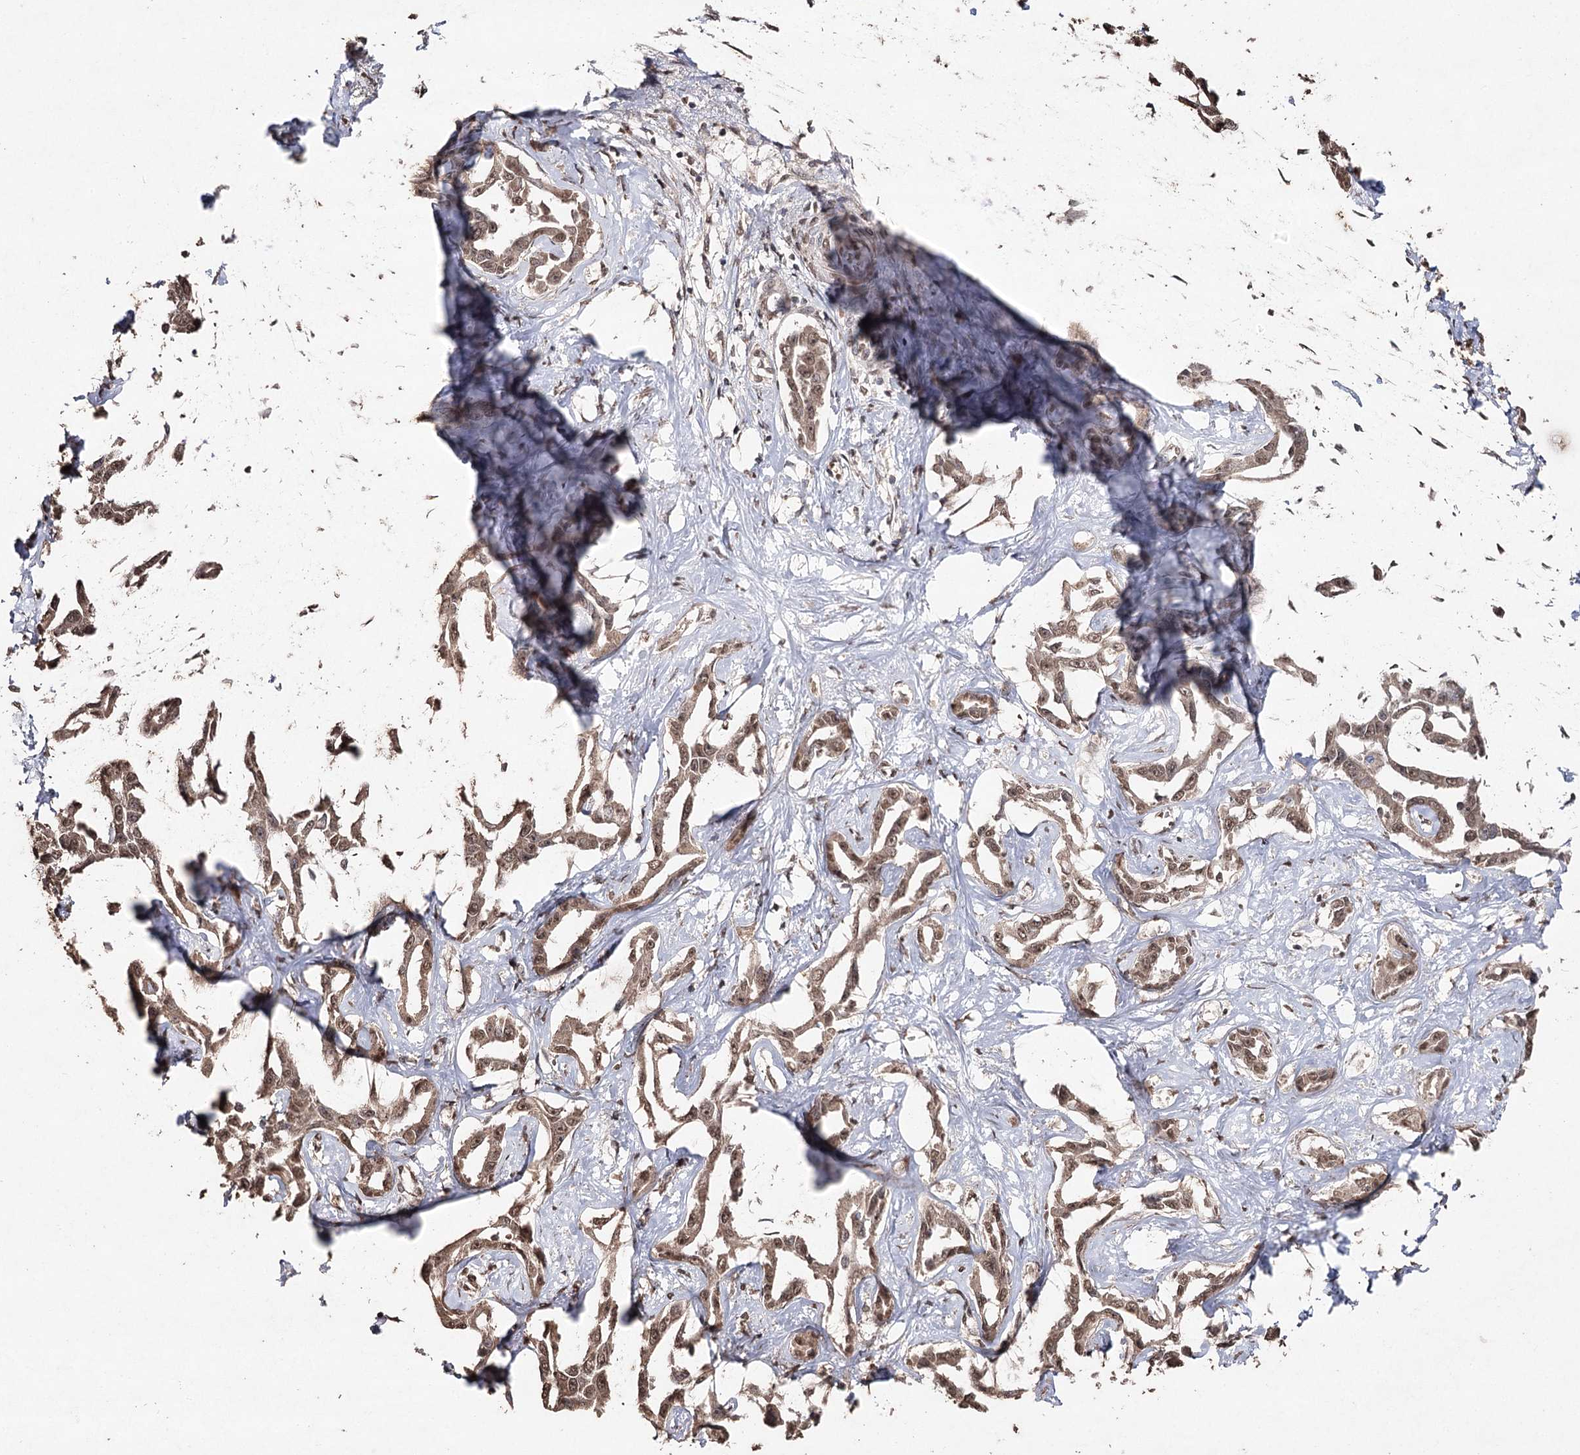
{"staining": {"intensity": "moderate", "quantity": ">75%", "location": "cytoplasmic/membranous,nuclear"}, "tissue": "liver cancer", "cell_type": "Tumor cells", "image_type": "cancer", "snomed": [{"axis": "morphology", "description": "Cholangiocarcinoma"}, {"axis": "topography", "description": "Liver"}], "caption": "Approximately >75% of tumor cells in human liver cancer exhibit moderate cytoplasmic/membranous and nuclear protein positivity as visualized by brown immunohistochemical staining.", "gene": "ATG14", "patient": {"sex": "male", "age": 59}}